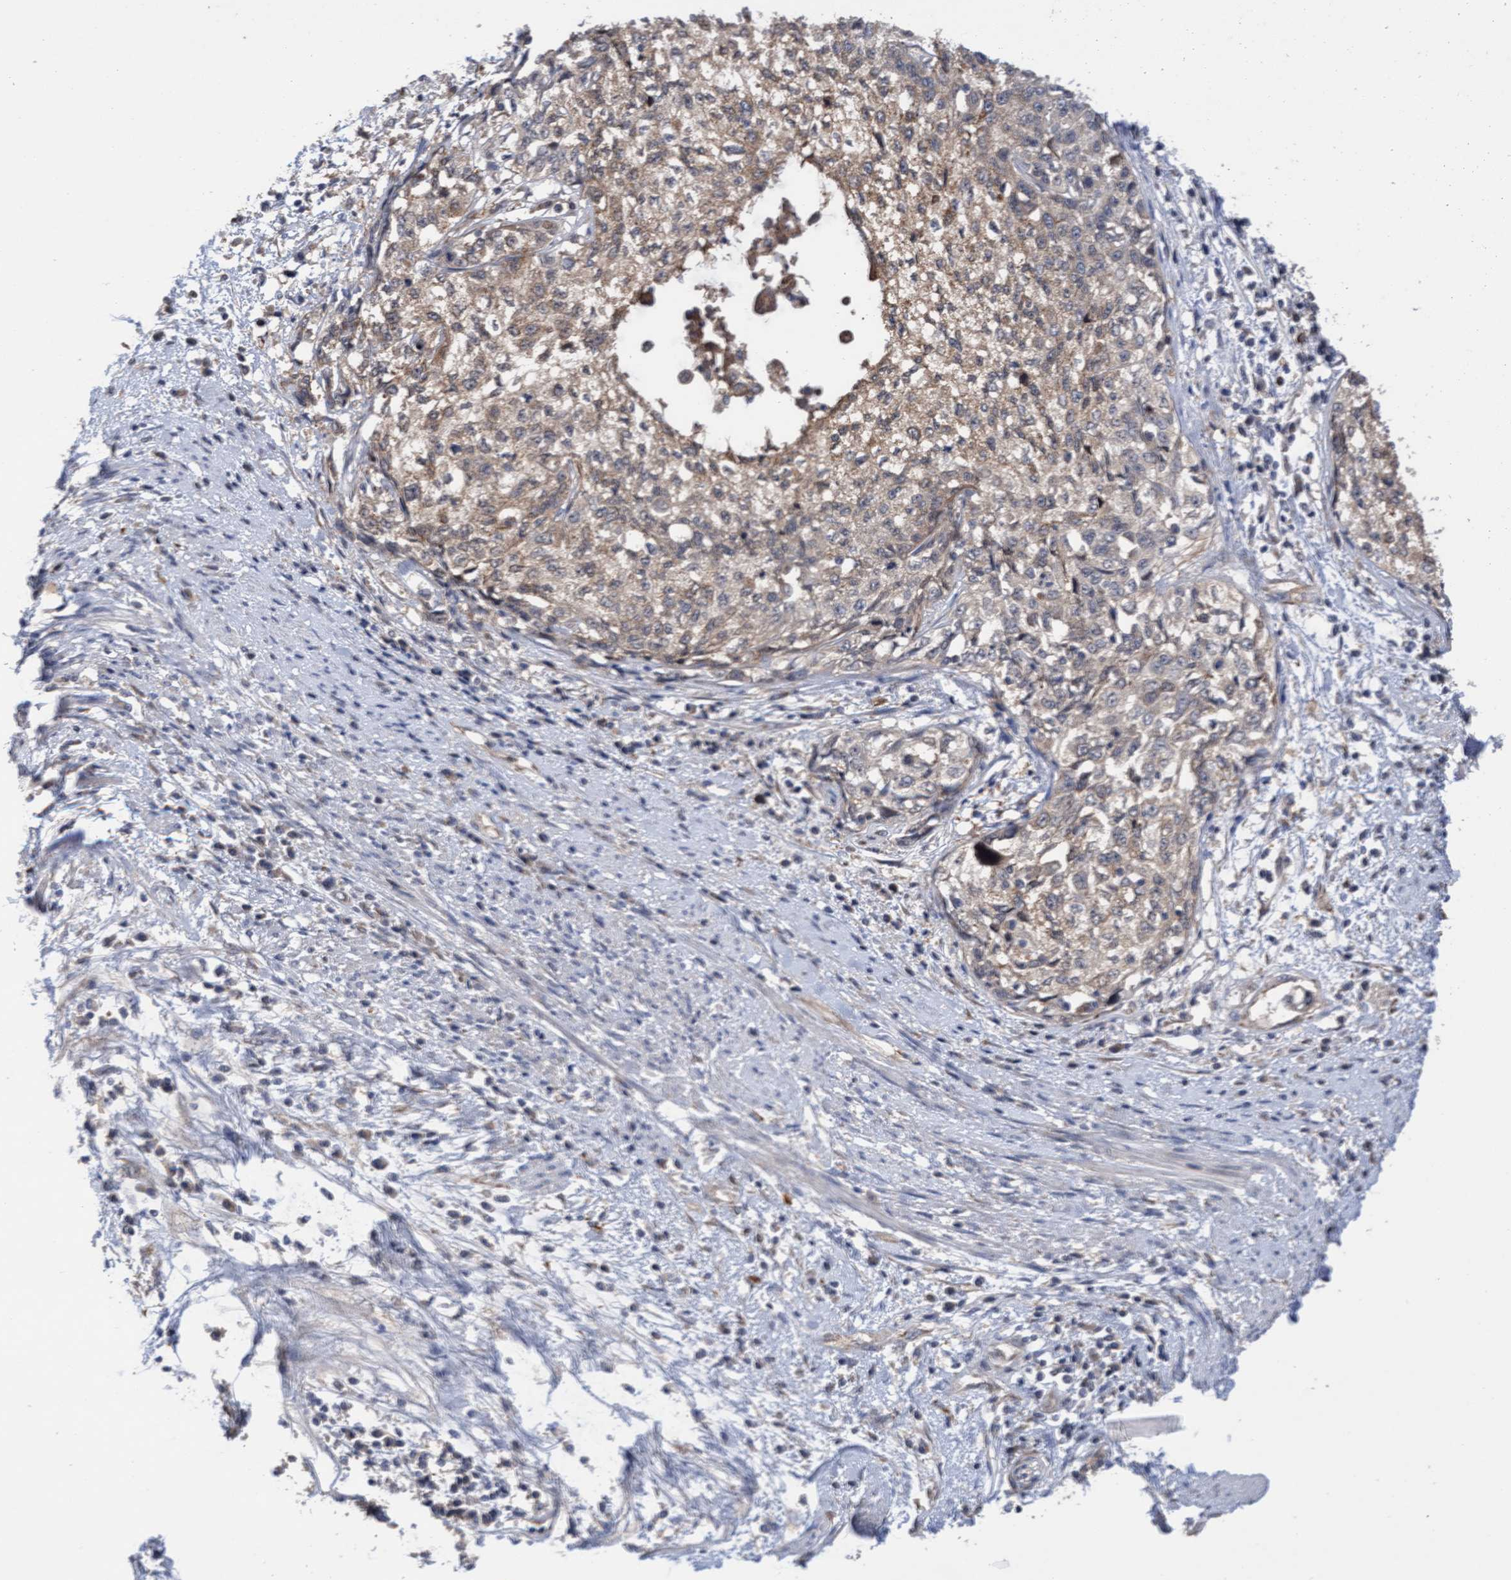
{"staining": {"intensity": "weak", "quantity": ">75%", "location": "cytoplasmic/membranous"}, "tissue": "cervical cancer", "cell_type": "Tumor cells", "image_type": "cancer", "snomed": [{"axis": "morphology", "description": "Squamous cell carcinoma, NOS"}, {"axis": "topography", "description": "Cervix"}], "caption": "Protein positivity by immunohistochemistry exhibits weak cytoplasmic/membranous positivity in about >75% of tumor cells in cervical squamous cell carcinoma.", "gene": "ITFG1", "patient": {"sex": "female", "age": 57}}